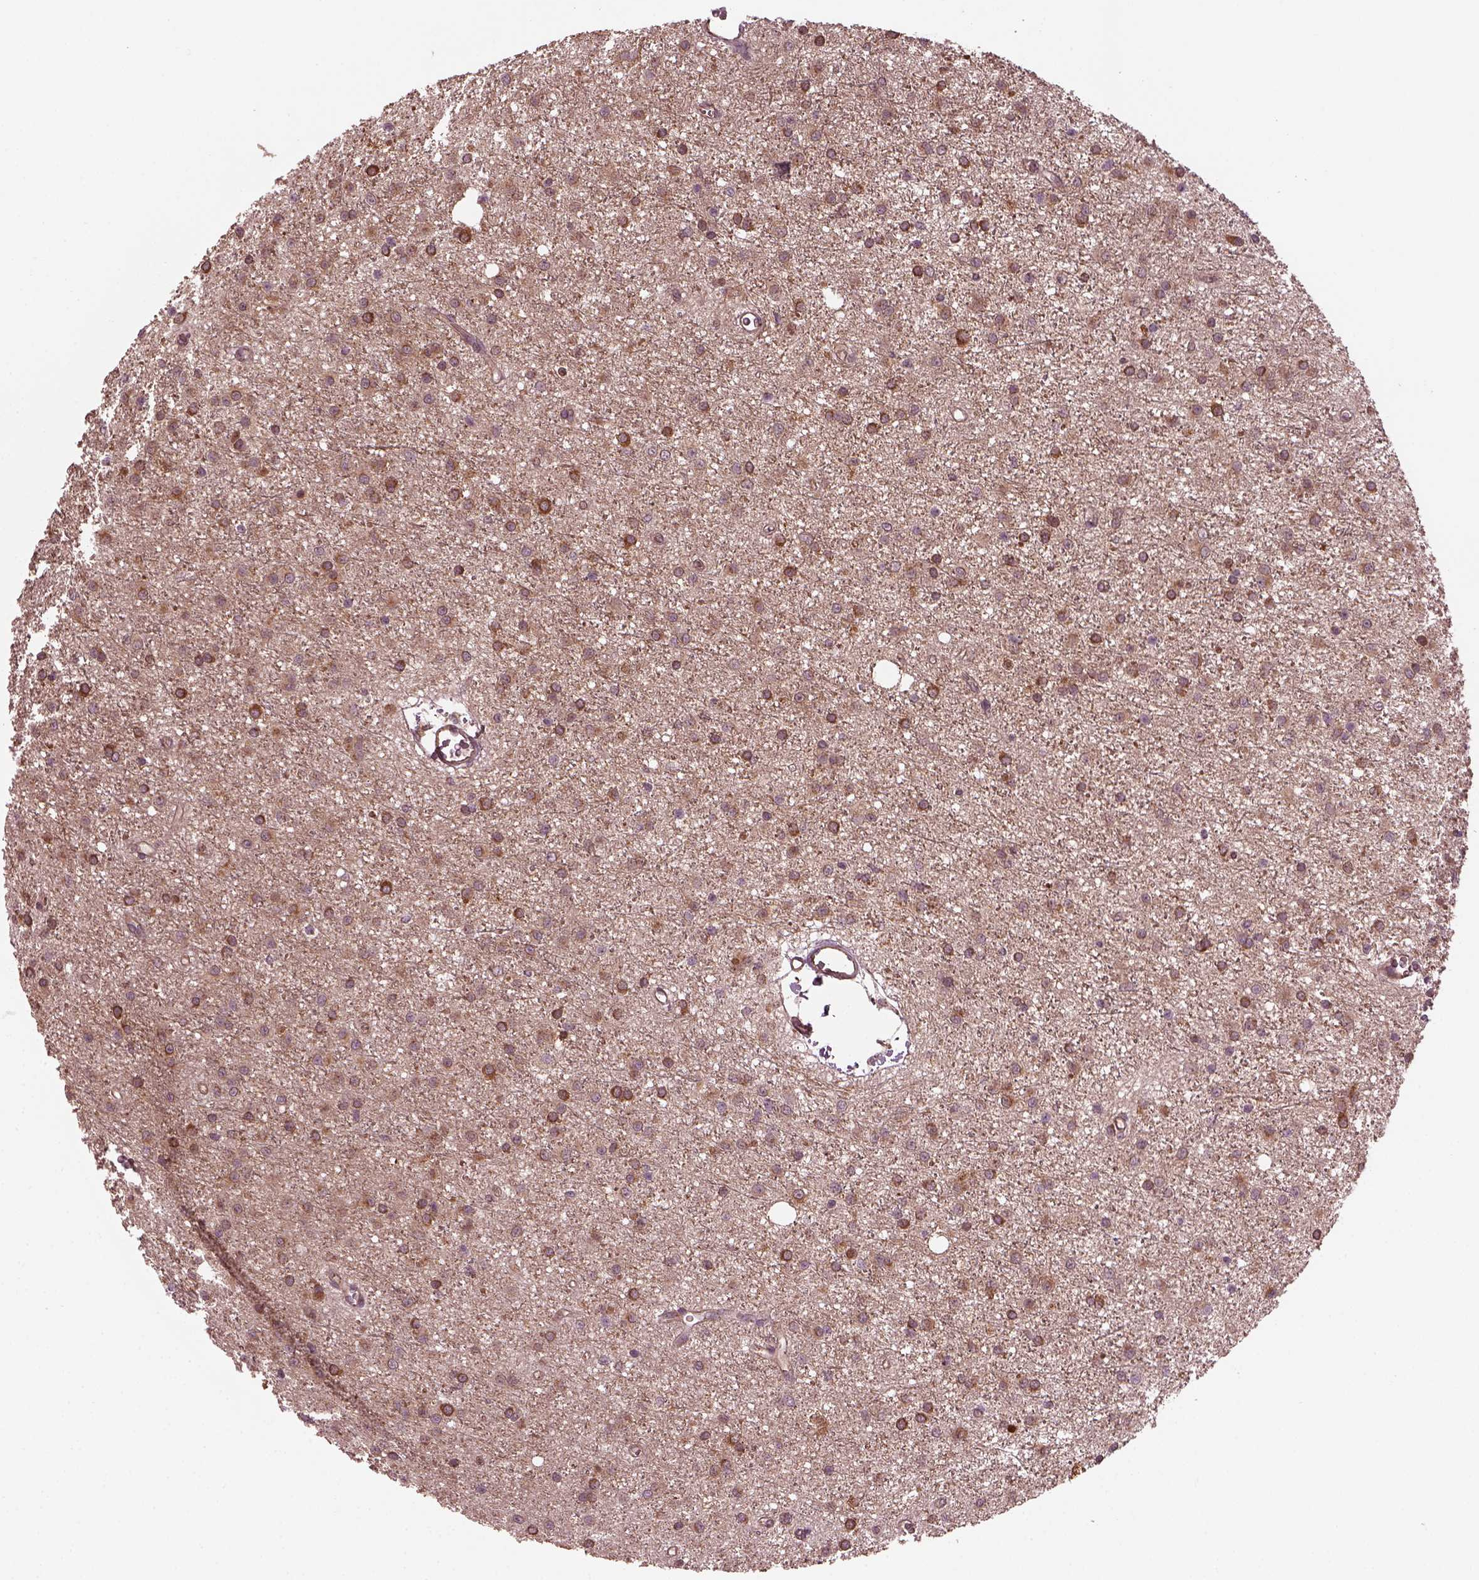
{"staining": {"intensity": "strong", "quantity": "<25%", "location": "cytoplasmic/membranous,nuclear"}, "tissue": "glioma", "cell_type": "Tumor cells", "image_type": "cancer", "snomed": [{"axis": "morphology", "description": "Glioma, malignant, Low grade"}, {"axis": "topography", "description": "Brain"}], "caption": "Protein positivity by immunohistochemistry reveals strong cytoplasmic/membranous and nuclear expression in approximately <25% of tumor cells in malignant glioma (low-grade).", "gene": "RUFY3", "patient": {"sex": "male", "age": 27}}